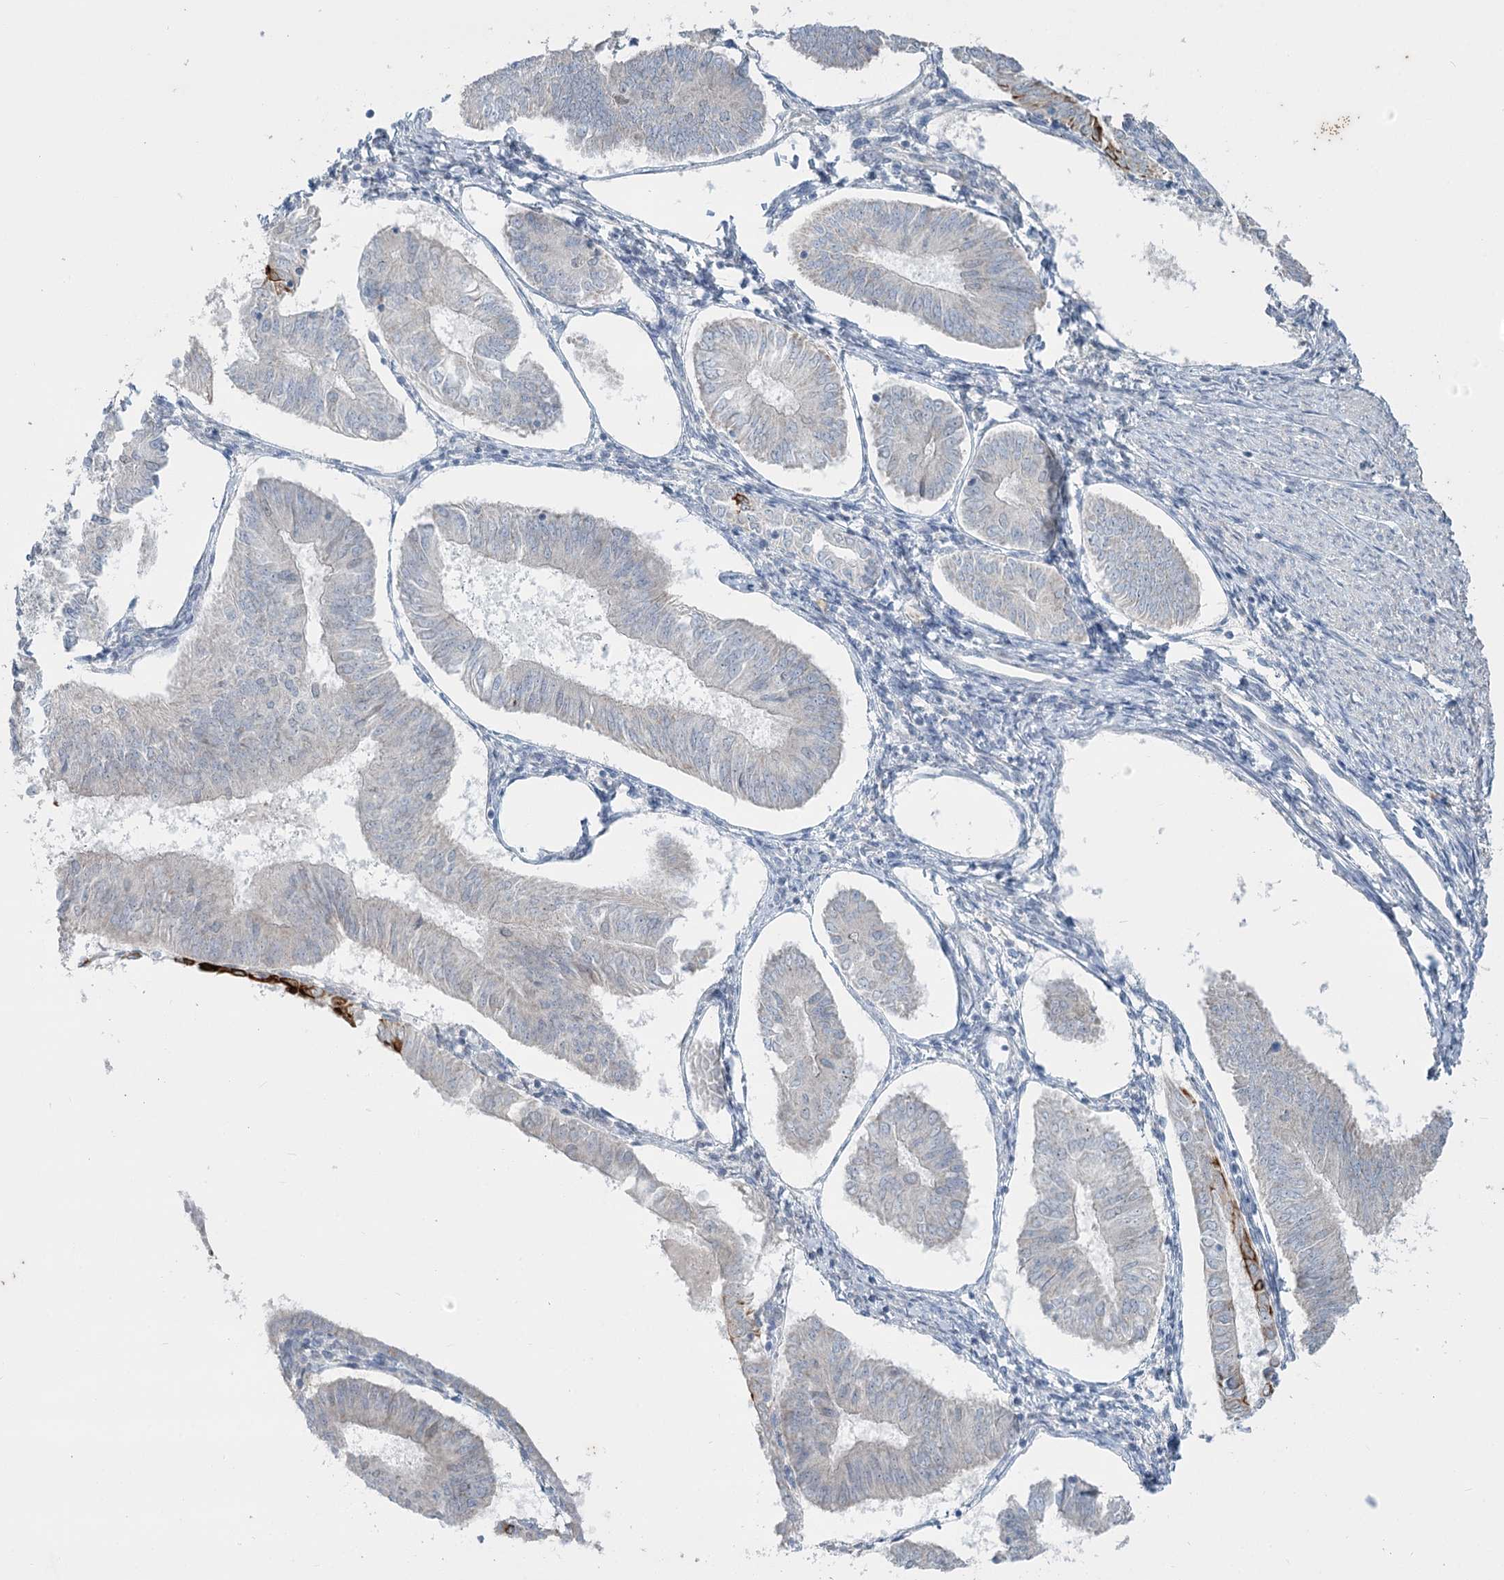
{"staining": {"intensity": "negative", "quantity": "none", "location": "none"}, "tissue": "endometrial cancer", "cell_type": "Tumor cells", "image_type": "cancer", "snomed": [{"axis": "morphology", "description": "Adenocarcinoma, NOS"}, {"axis": "topography", "description": "Endometrium"}], "caption": "Endometrial adenocarcinoma was stained to show a protein in brown. There is no significant positivity in tumor cells.", "gene": "ABITRAM", "patient": {"sex": "female", "age": 58}}